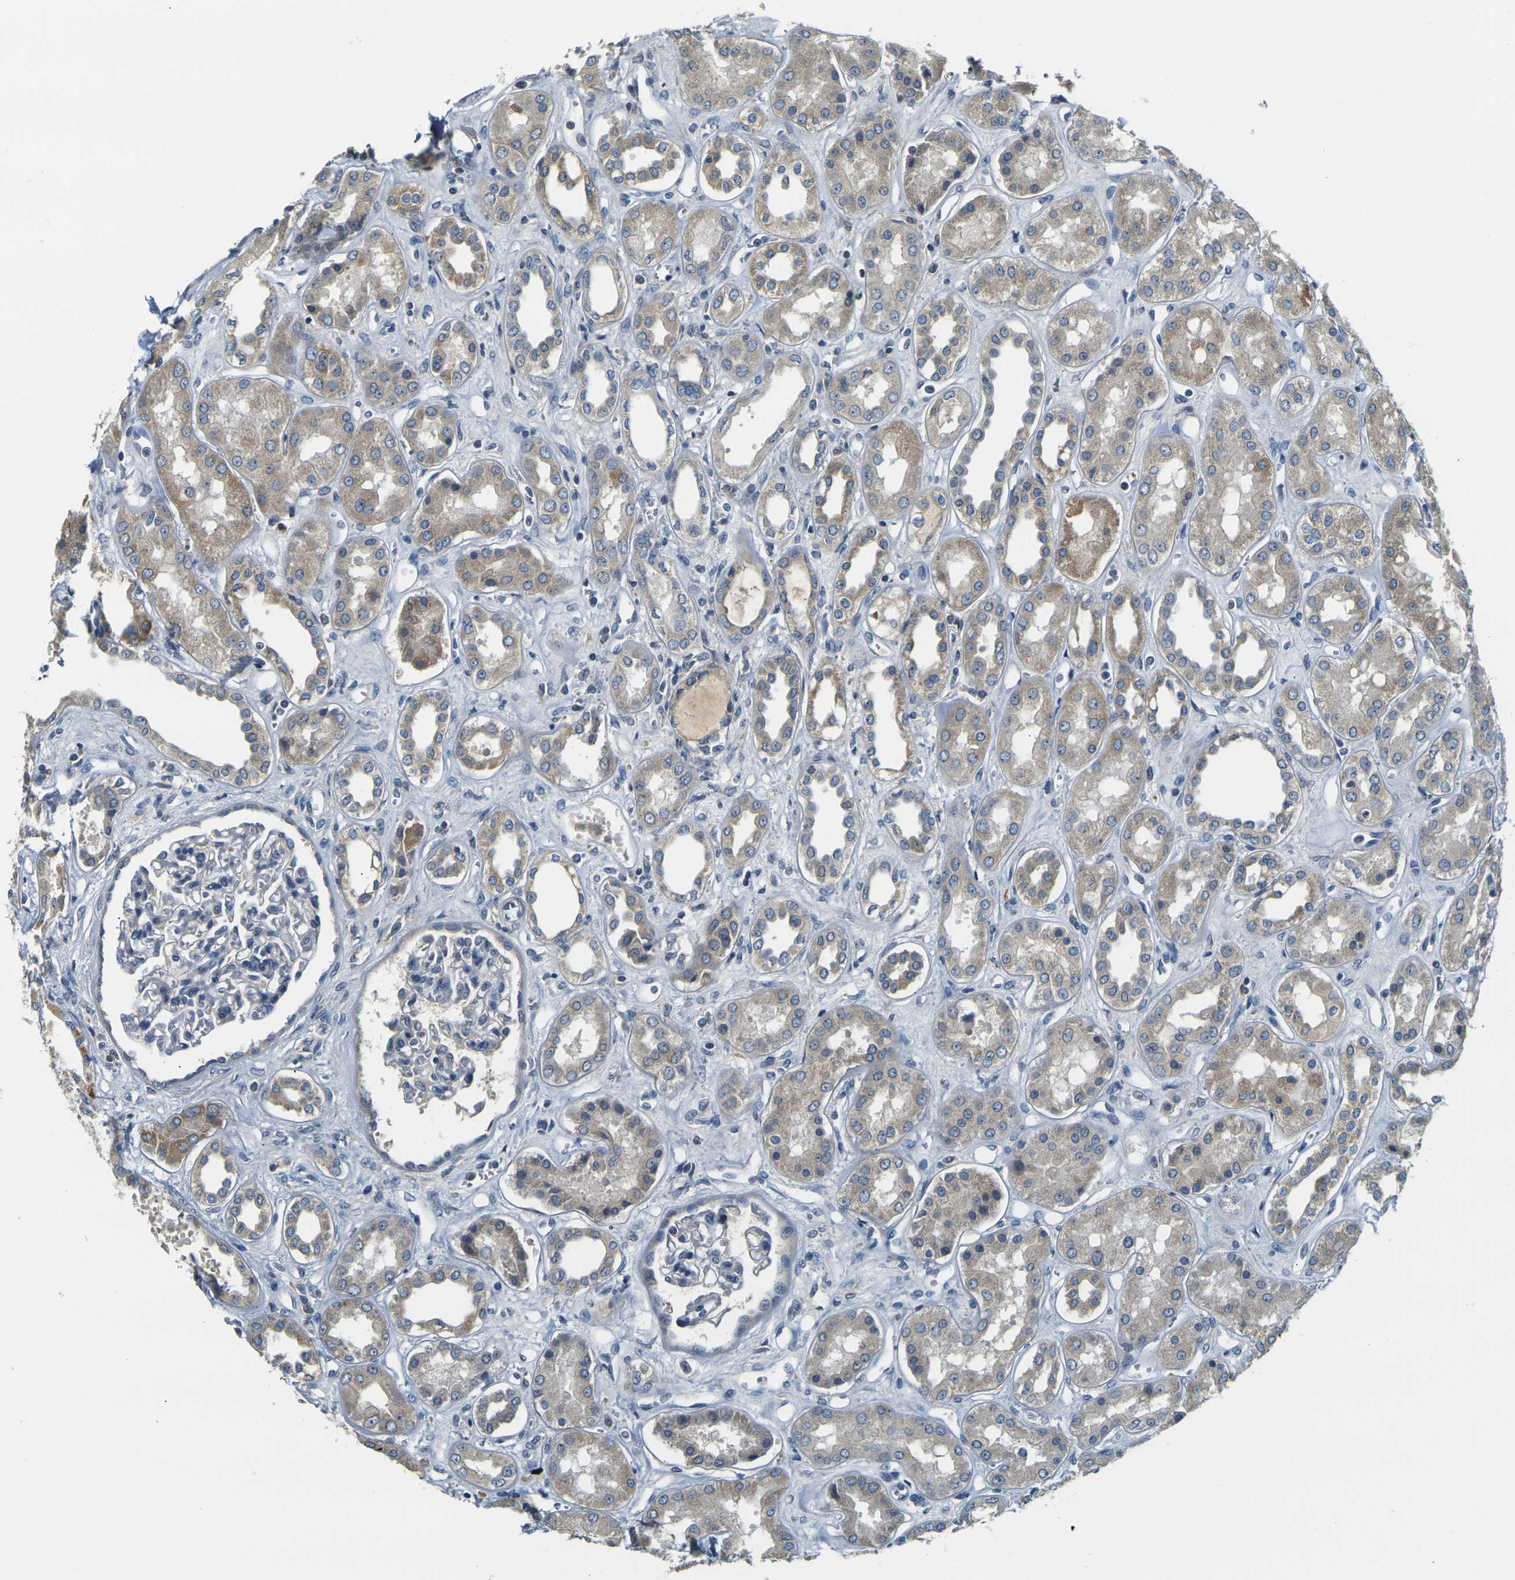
{"staining": {"intensity": "negative", "quantity": "none", "location": "none"}, "tissue": "kidney", "cell_type": "Cells in glomeruli", "image_type": "normal", "snomed": [{"axis": "morphology", "description": "Normal tissue, NOS"}, {"axis": "topography", "description": "Kidney"}], "caption": "Unremarkable kidney was stained to show a protein in brown. There is no significant staining in cells in glomeruli.", "gene": "SHISAL2B", "patient": {"sex": "male", "age": 59}}